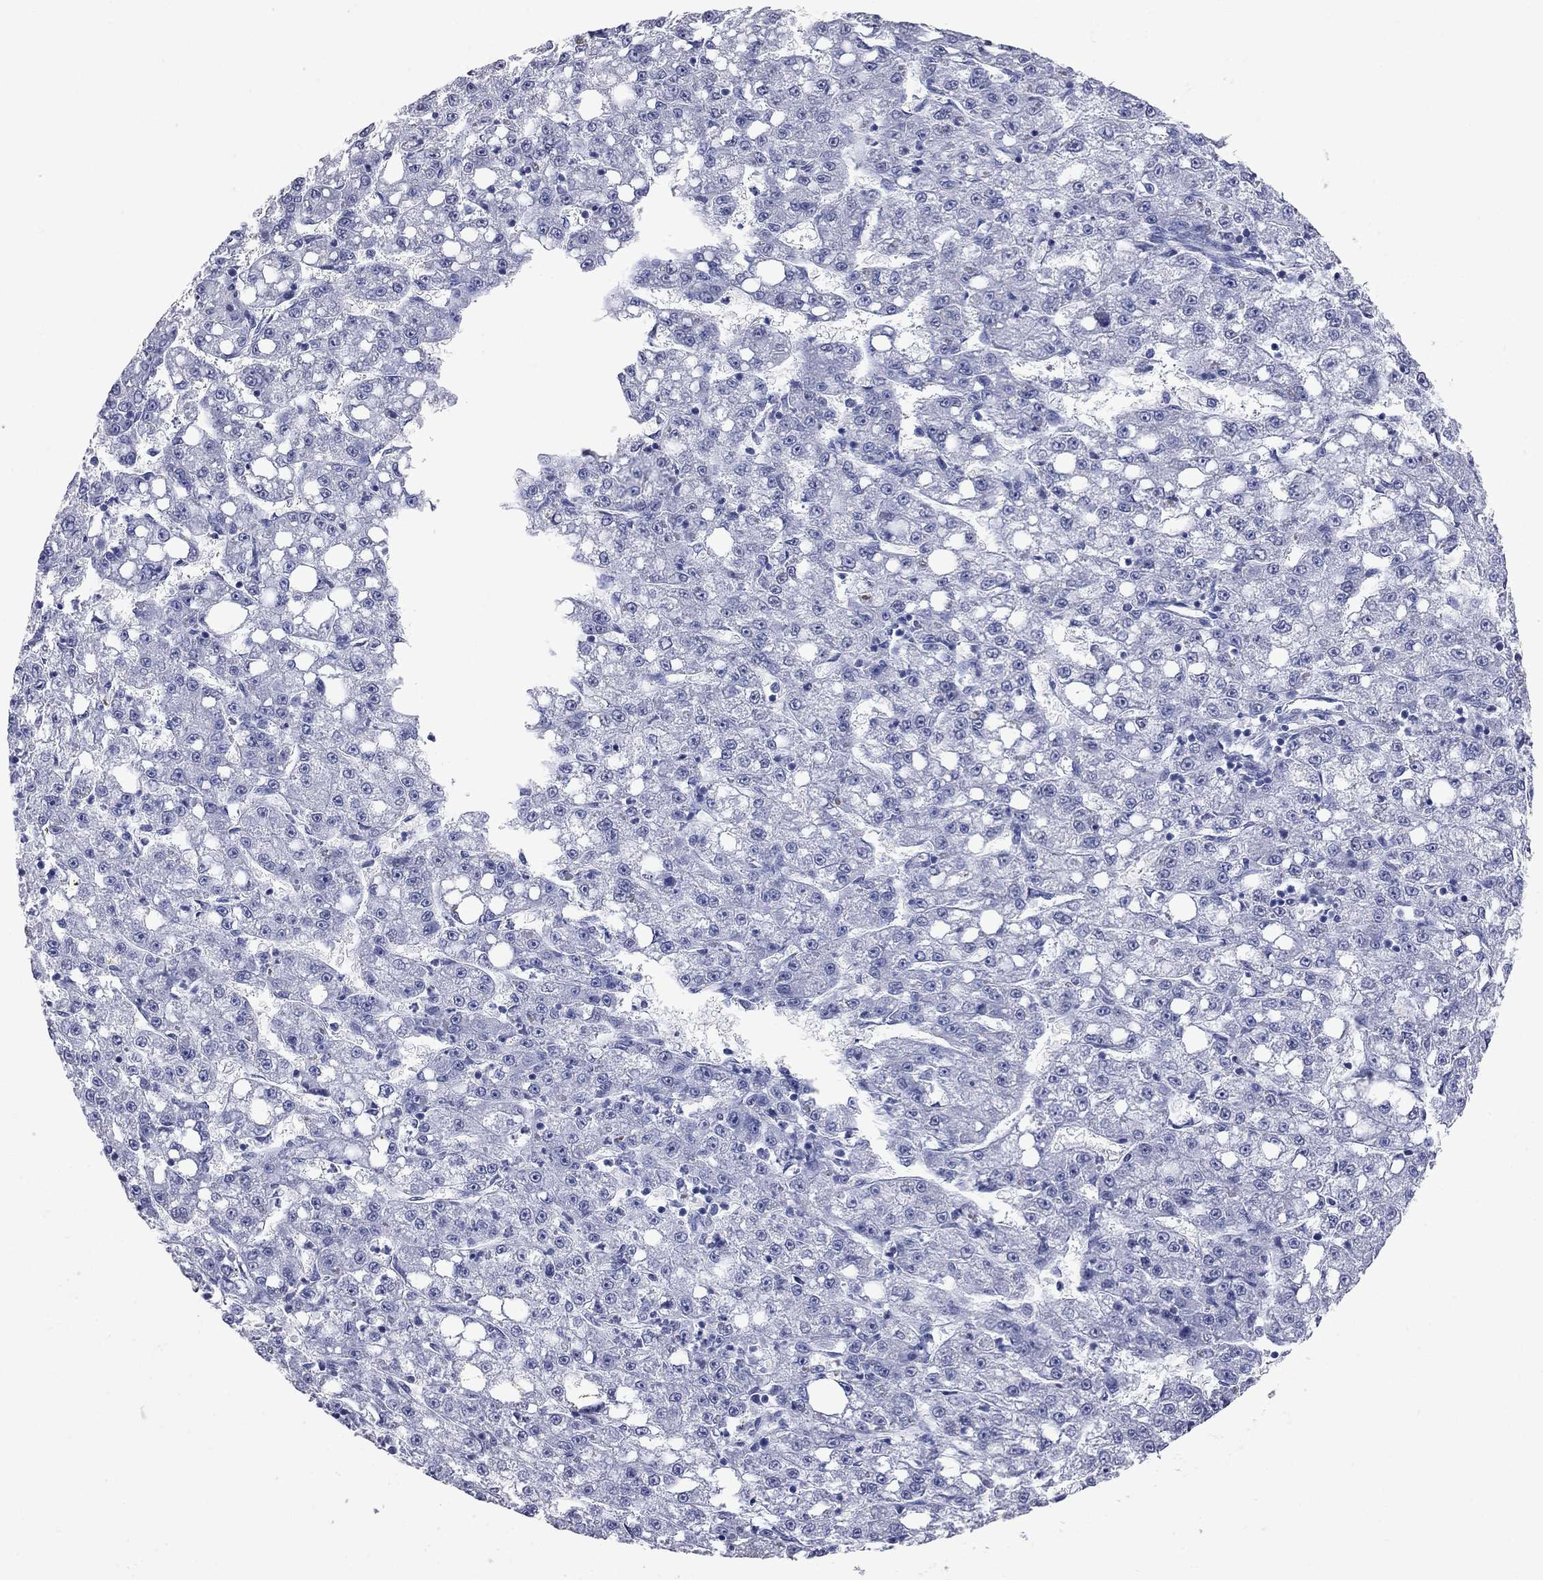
{"staining": {"intensity": "negative", "quantity": "none", "location": "none"}, "tissue": "liver cancer", "cell_type": "Tumor cells", "image_type": "cancer", "snomed": [{"axis": "morphology", "description": "Carcinoma, Hepatocellular, NOS"}, {"axis": "topography", "description": "Liver"}], "caption": "This image is of liver cancer (hepatocellular carcinoma) stained with IHC to label a protein in brown with the nuclei are counter-stained blue. There is no positivity in tumor cells.", "gene": "FAM221B", "patient": {"sex": "female", "age": 65}}